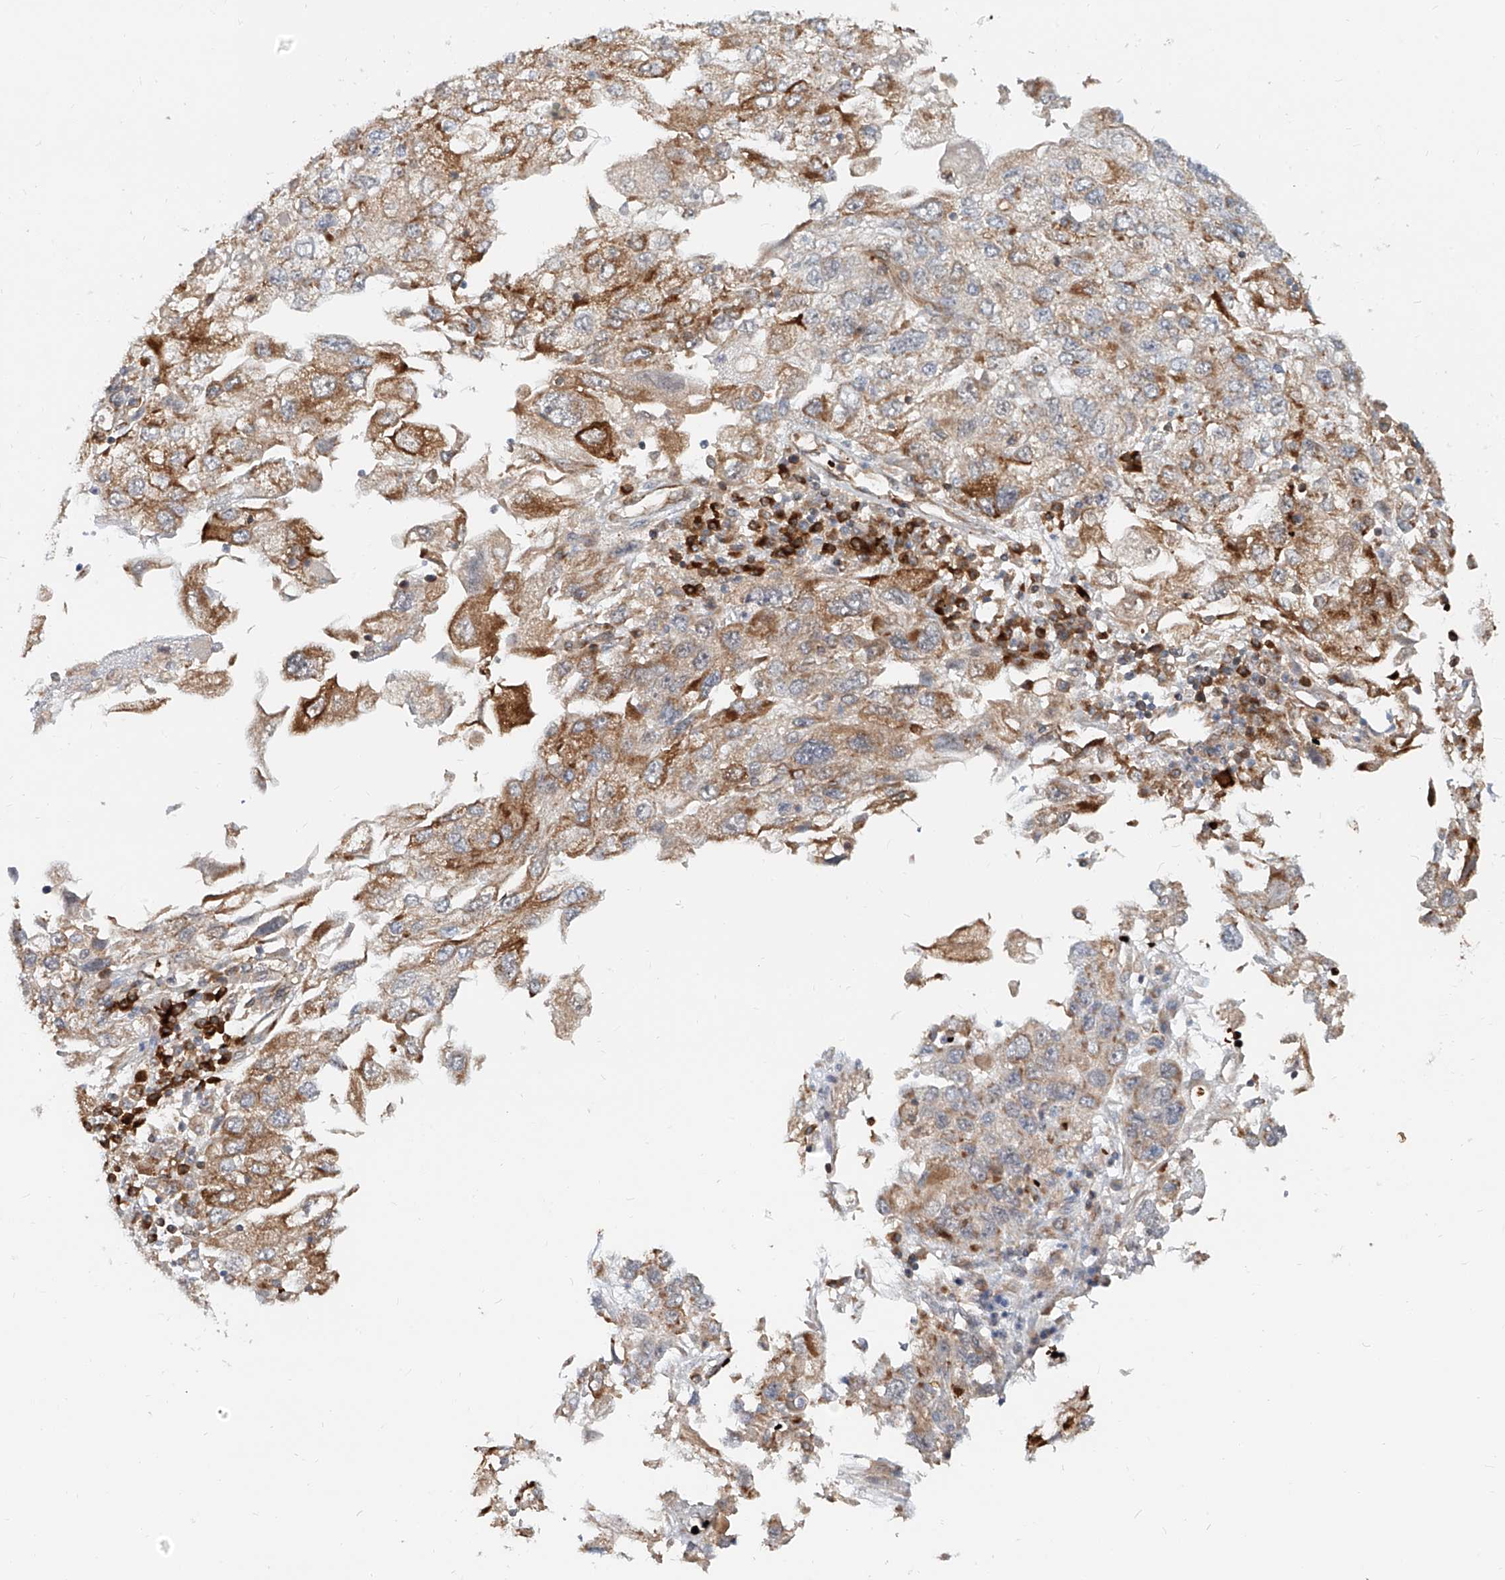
{"staining": {"intensity": "strong", "quantity": "<25%", "location": "cytoplasmic/membranous"}, "tissue": "endometrial cancer", "cell_type": "Tumor cells", "image_type": "cancer", "snomed": [{"axis": "morphology", "description": "Adenocarcinoma, NOS"}, {"axis": "topography", "description": "Endometrium"}], "caption": "DAB (3,3'-diaminobenzidine) immunohistochemical staining of endometrial adenocarcinoma demonstrates strong cytoplasmic/membranous protein positivity in approximately <25% of tumor cells.", "gene": "FGD2", "patient": {"sex": "female", "age": 49}}